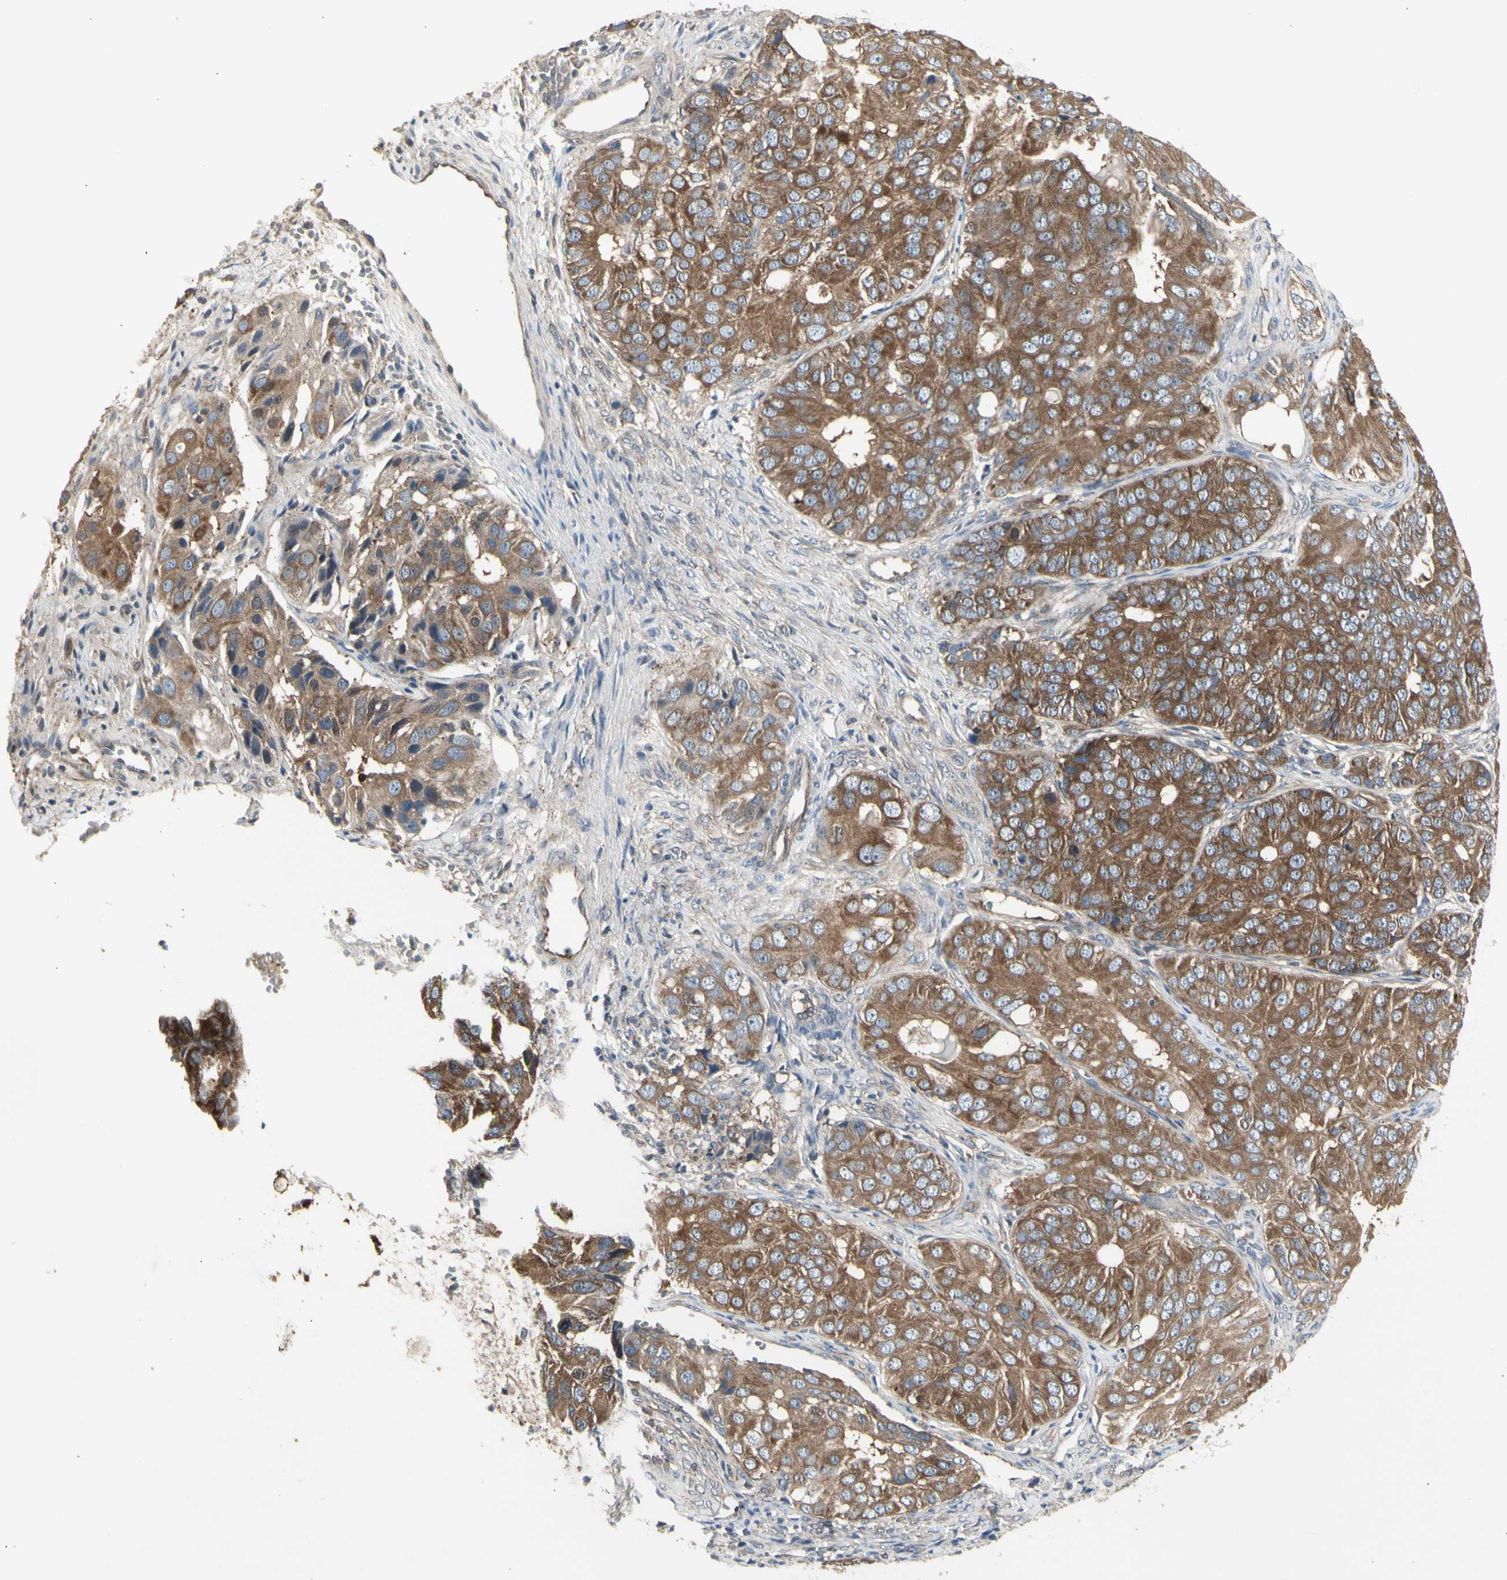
{"staining": {"intensity": "strong", "quantity": ">75%", "location": "cytoplasmic/membranous,nuclear"}, "tissue": "ovarian cancer", "cell_type": "Tumor cells", "image_type": "cancer", "snomed": [{"axis": "morphology", "description": "Carcinoma, endometroid"}, {"axis": "topography", "description": "Ovary"}], "caption": "Protein expression analysis of human ovarian cancer reveals strong cytoplasmic/membranous and nuclear expression in about >75% of tumor cells. (IHC, brightfield microscopy, high magnification).", "gene": "CHURC1-FNTB", "patient": {"sex": "female", "age": 51}}